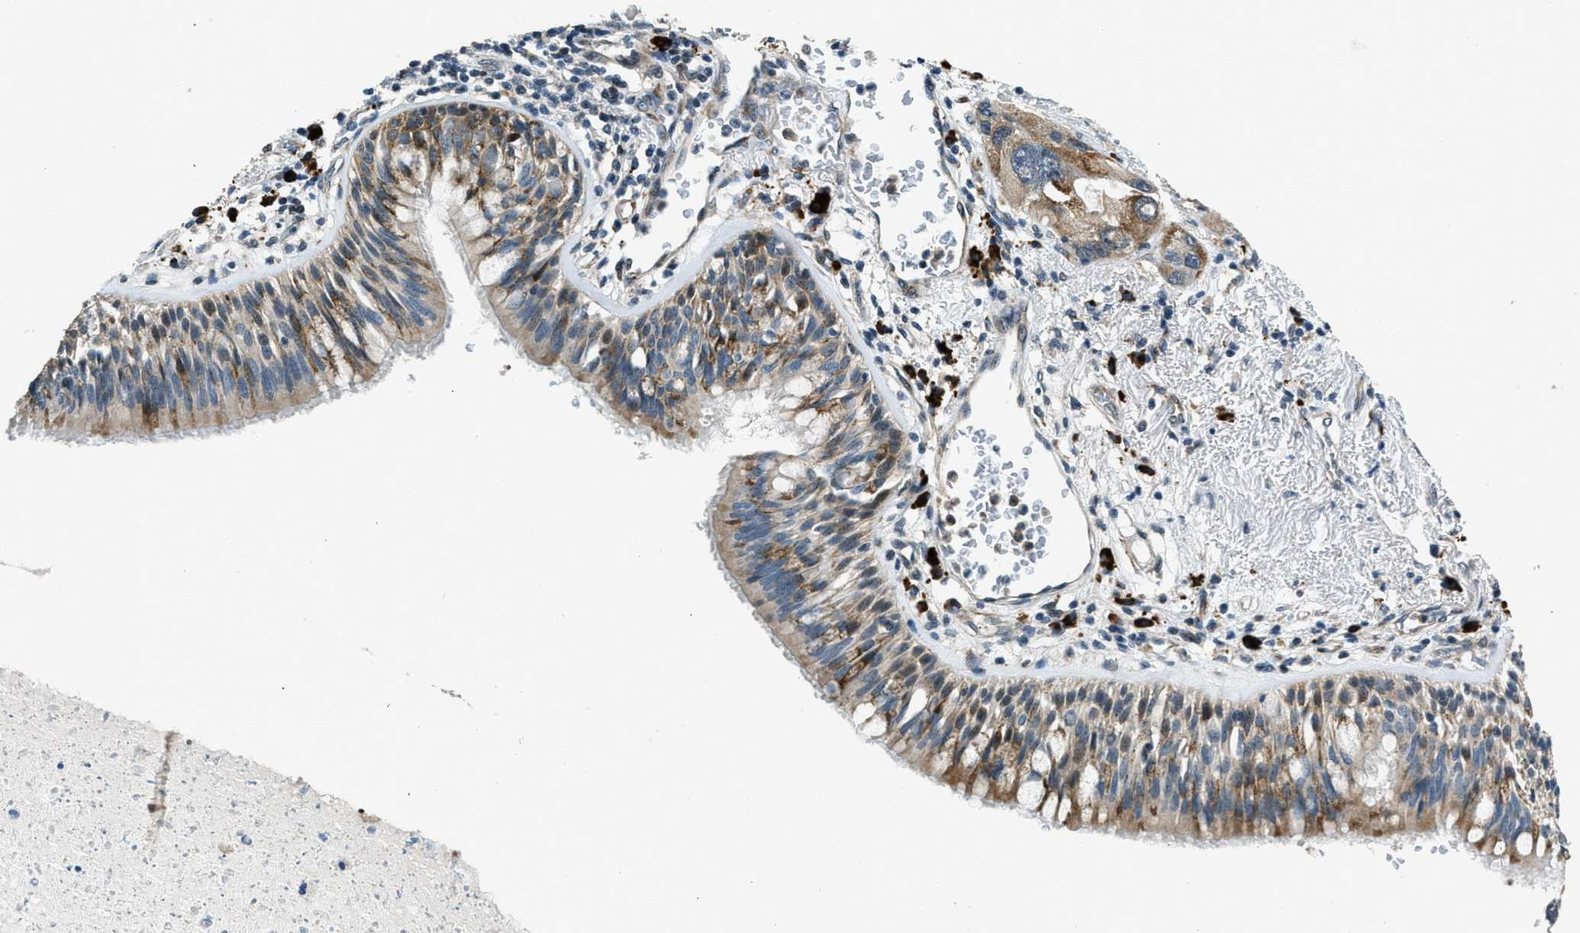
{"staining": {"intensity": "moderate", "quantity": ">75%", "location": "cytoplasmic/membranous"}, "tissue": "bronchus", "cell_type": "Respiratory epithelial cells", "image_type": "normal", "snomed": [{"axis": "morphology", "description": "Normal tissue, NOS"}, {"axis": "morphology", "description": "Adenocarcinoma, NOS"}, {"axis": "morphology", "description": "Adenocarcinoma, metastatic, NOS"}, {"axis": "topography", "description": "Lymph node"}, {"axis": "topography", "description": "Bronchus"}, {"axis": "topography", "description": "Lung"}], "caption": "Normal bronchus shows moderate cytoplasmic/membranous staining in approximately >75% of respiratory epithelial cells The protein is shown in brown color, while the nuclei are stained blue..", "gene": "HERC2", "patient": {"sex": "female", "age": 54}}